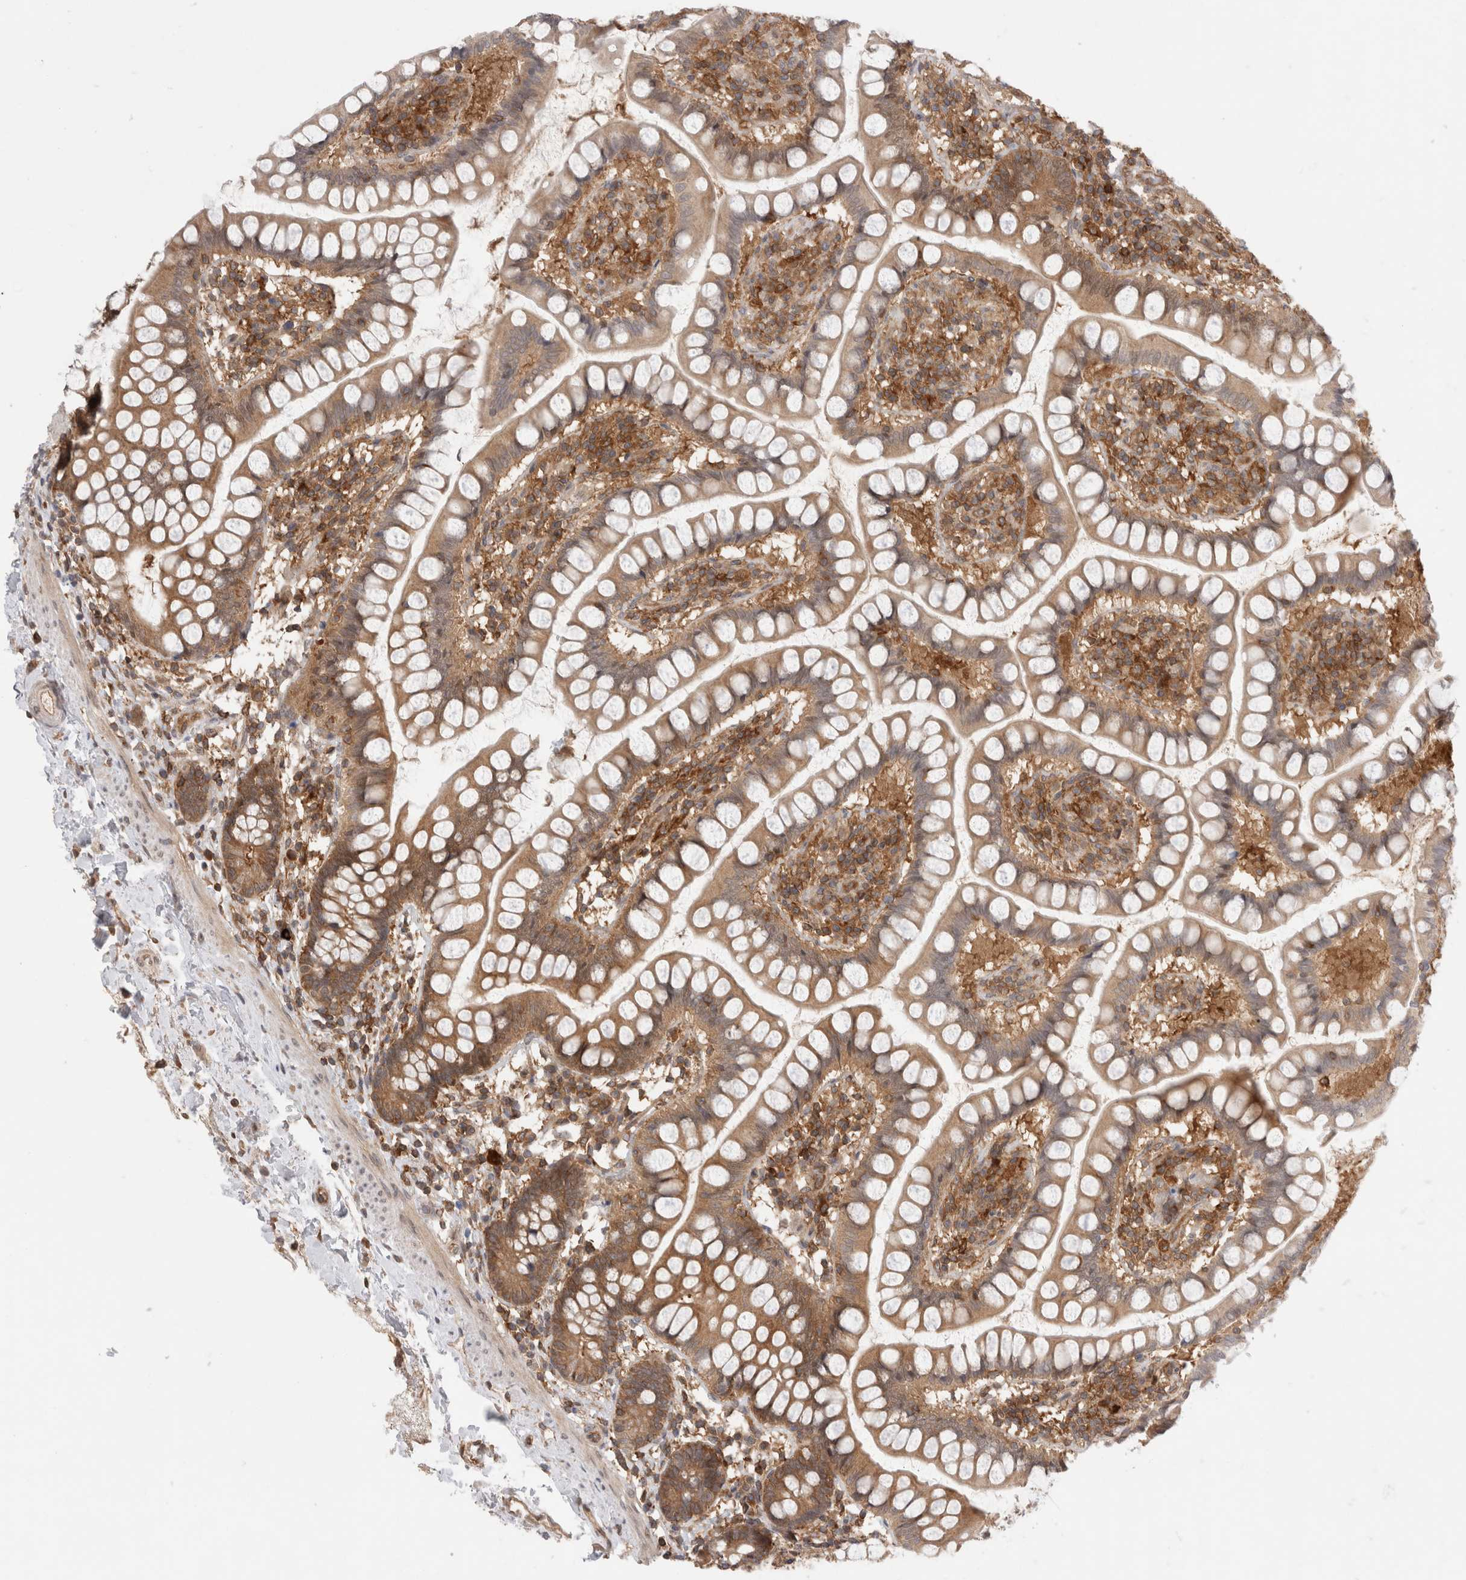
{"staining": {"intensity": "moderate", "quantity": "25%-75%", "location": "cytoplasmic/membranous"}, "tissue": "small intestine", "cell_type": "Glandular cells", "image_type": "normal", "snomed": [{"axis": "morphology", "description": "Normal tissue, NOS"}, {"axis": "topography", "description": "Small intestine"}], "caption": "The micrograph exhibits staining of benign small intestine, revealing moderate cytoplasmic/membranous protein positivity (brown color) within glandular cells.", "gene": "NFKB1", "patient": {"sex": "female", "age": 84}}